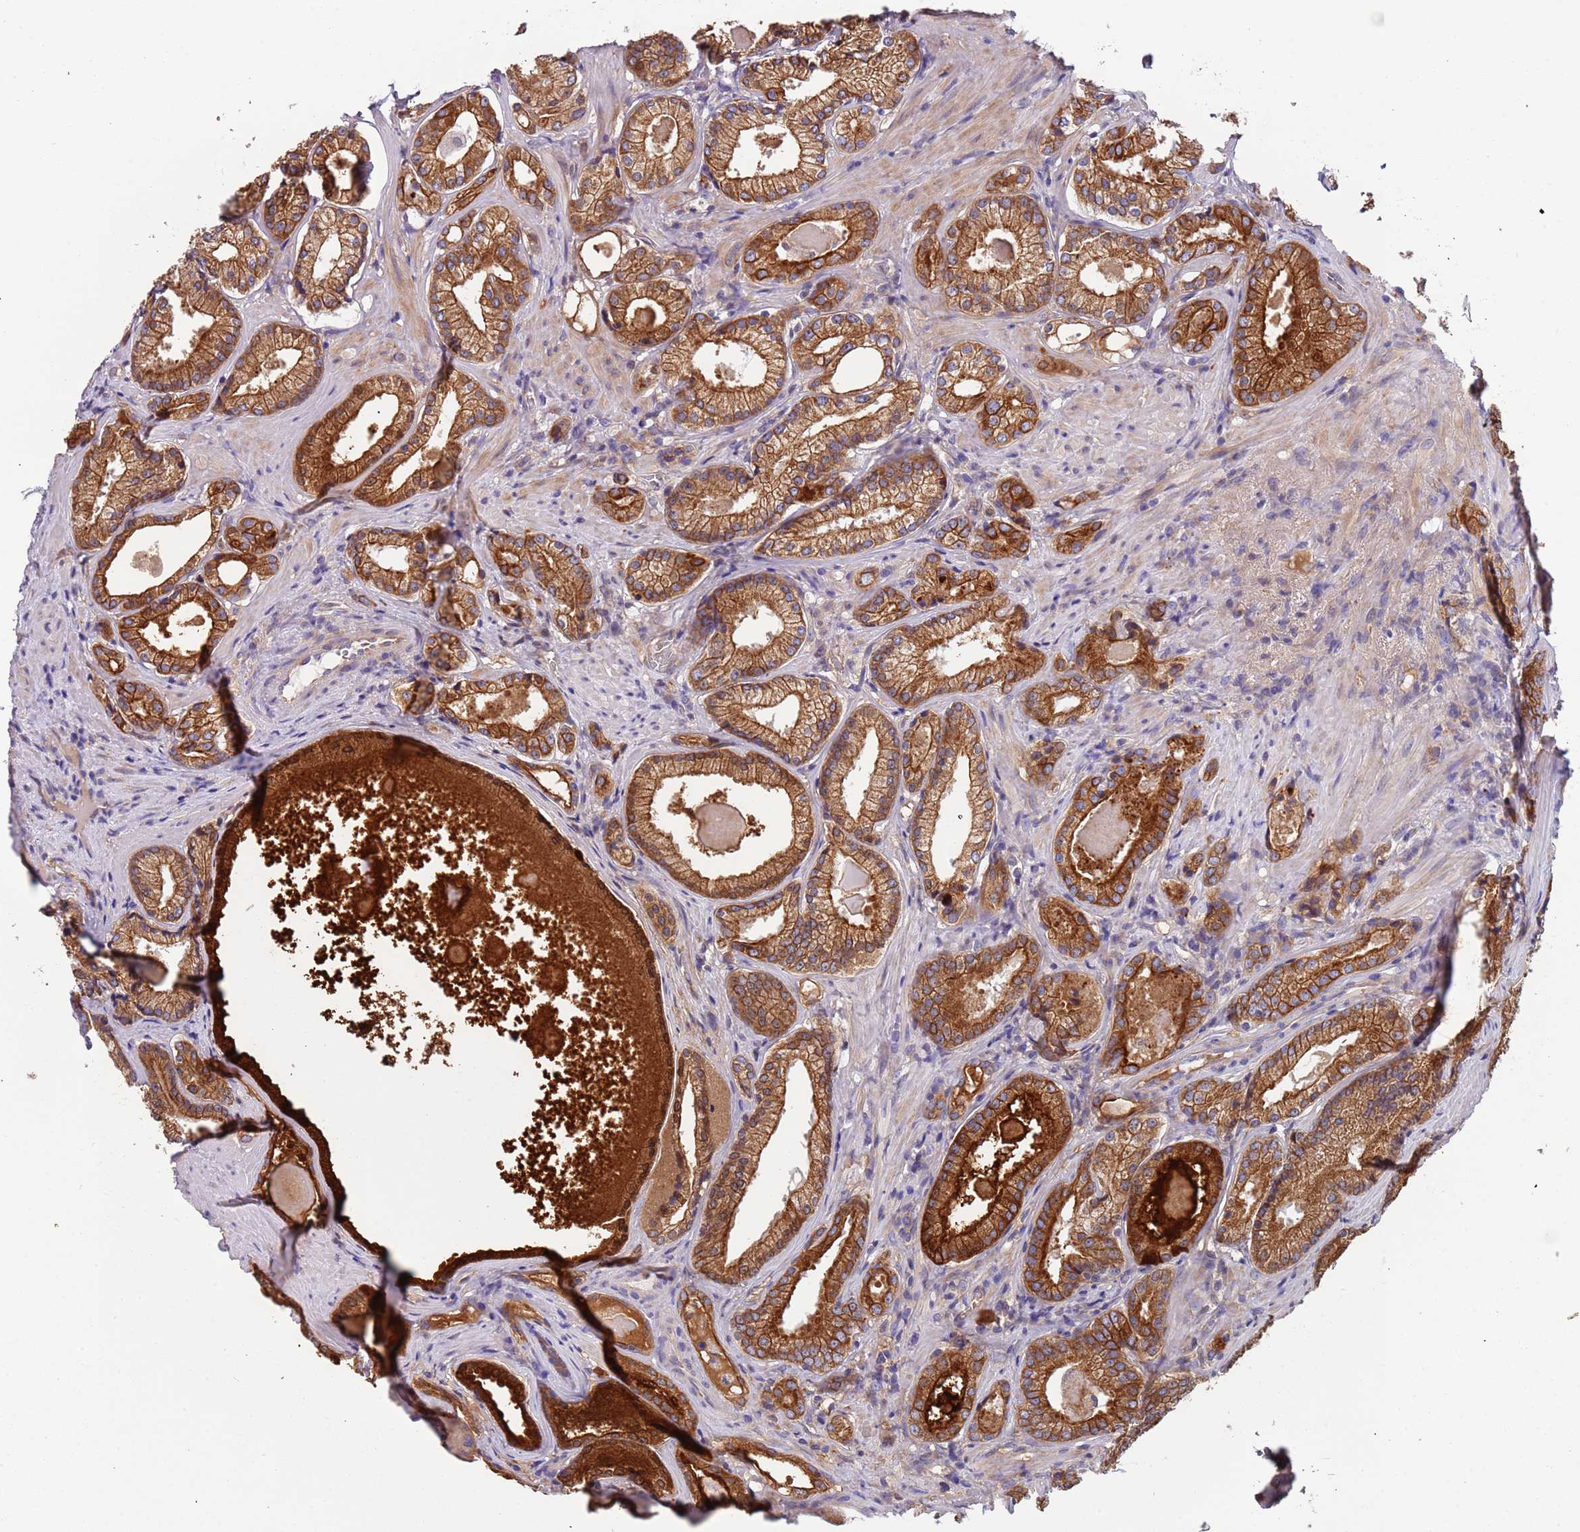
{"staining": {"intensity": "moderate", "quantity": ">75%", "location": "cytoplasmic/membranous"}, "tissue": "prostate cancer", "cell_type": "Tumor cells", "image_type": "cancer", "snomed": [{"axis": "morphology", "description": "Adenocarcinoma, Low grade"}, {"axis": "topography", "description": "Prostate"}], "caption": "Immunohistochemistry staining of prostate cancer, which displays medium levels of moderate cytoplasmic/membranous staining in approximately >75% of tumor cells indicating moderate cytoplasmic/membranous protein positivity. The staining was performed using DAB (brown) for protein detection and nuclei were counterstained in hematoxylin (blue).", "gene": "LAMB4", "patient": {"sex": "male", "age": 57}}